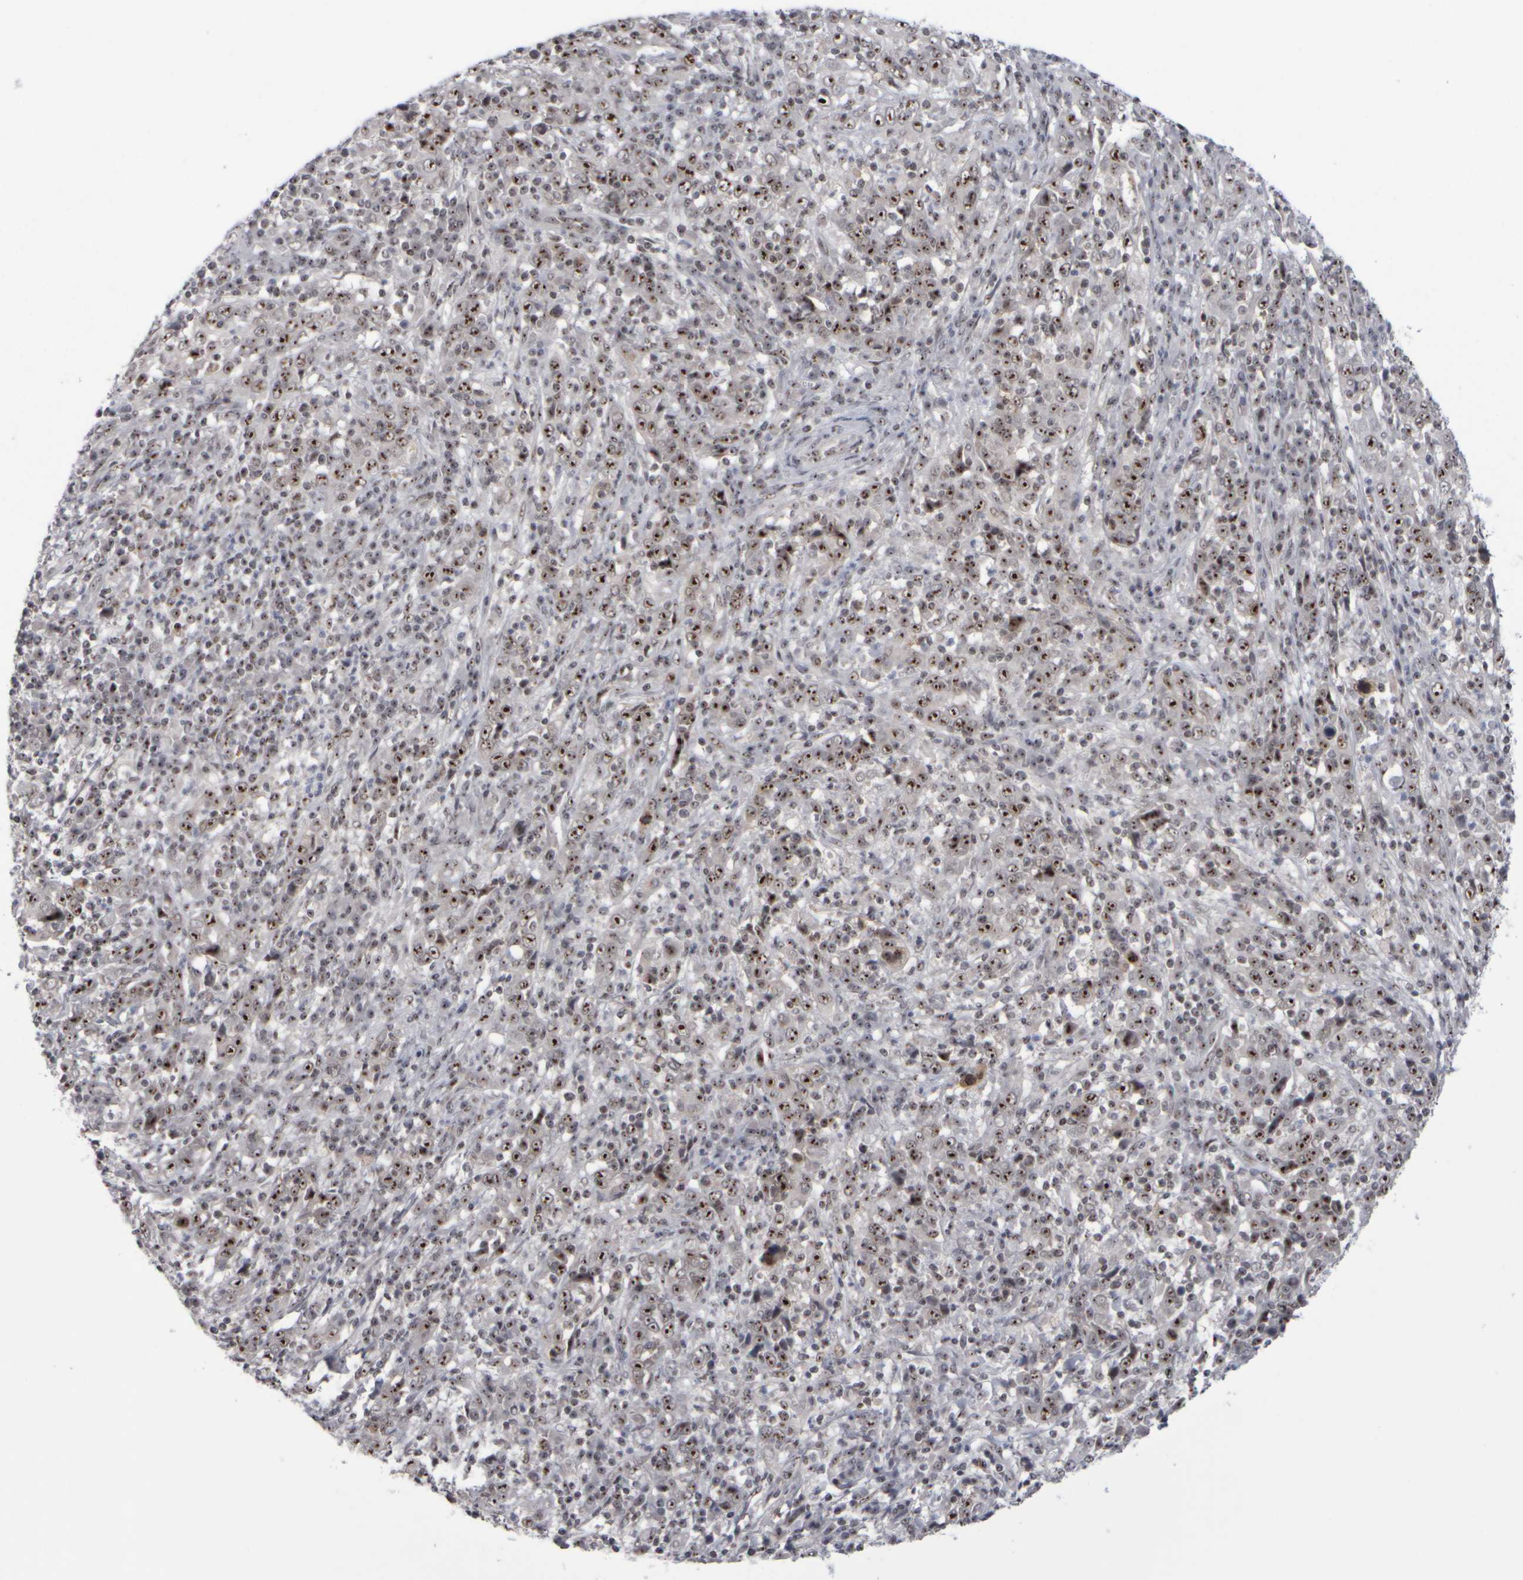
{"staining": {"intensity": "moderate", "quantity": ">75%", "location": "nuclear"}, "tissue": "cervical cancer", "cell_type": "Tumor cells", "image_type": "cancer", "snomed": [{"axis": "morphology", "description": "Squamous cell carcinoma, NOS"}, {"axis": "topography", "description": "Cervix"}], "caption": "Immunohistochemical staining of cervical cancer (squamous cell carcinoma) exhibits medium levels of moderate nuclear protein positivity in approximately >75% of tumor cells.", "gene": "SURF6", "patient": {"sex": "female", "age": 46}}